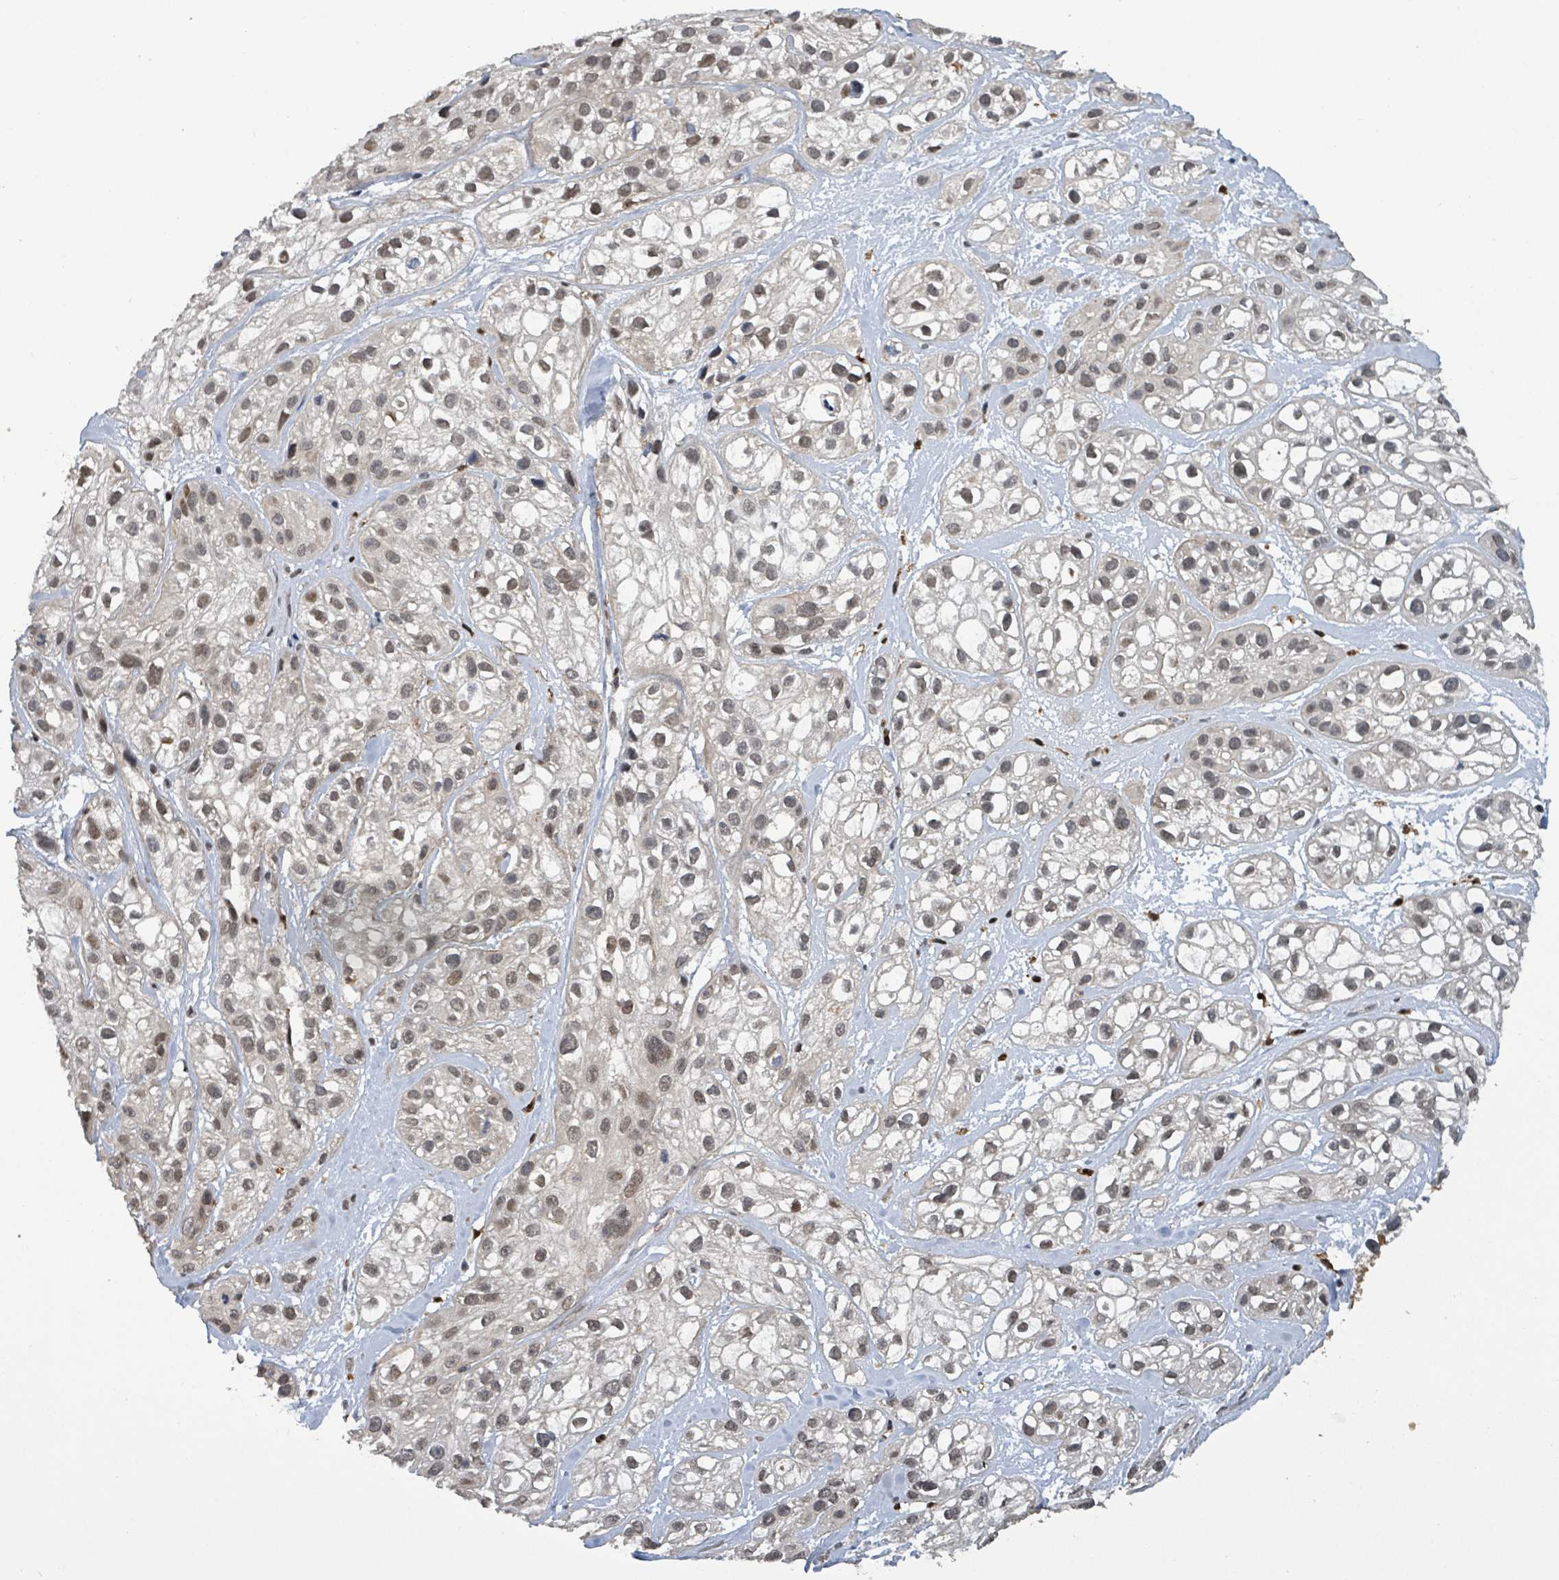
{"staining": {"intensity": "moderate", "quantity": "25%-75%", "location": "nuclear"}, "tissue": "skin cancer", "cell_type": "Tumor cells", "image_type": "cancer", "snomed": [{"axis": "morphology", "description": "Squamous cell carcinoma, NOS"}, {"axis": "topography", "description": "Skin"}], "caption": "Immunohistochemical staining of skin cancer shows medium levels of moderate nuclear staining in approximately 25%-75% of tumor cells. (DAB (3,3'-diaminobenzidine) = brown stain, brightfield microscopy at high magnification).", "gene": "COQ6", "patient": {"sex": "male", "age": 82}}